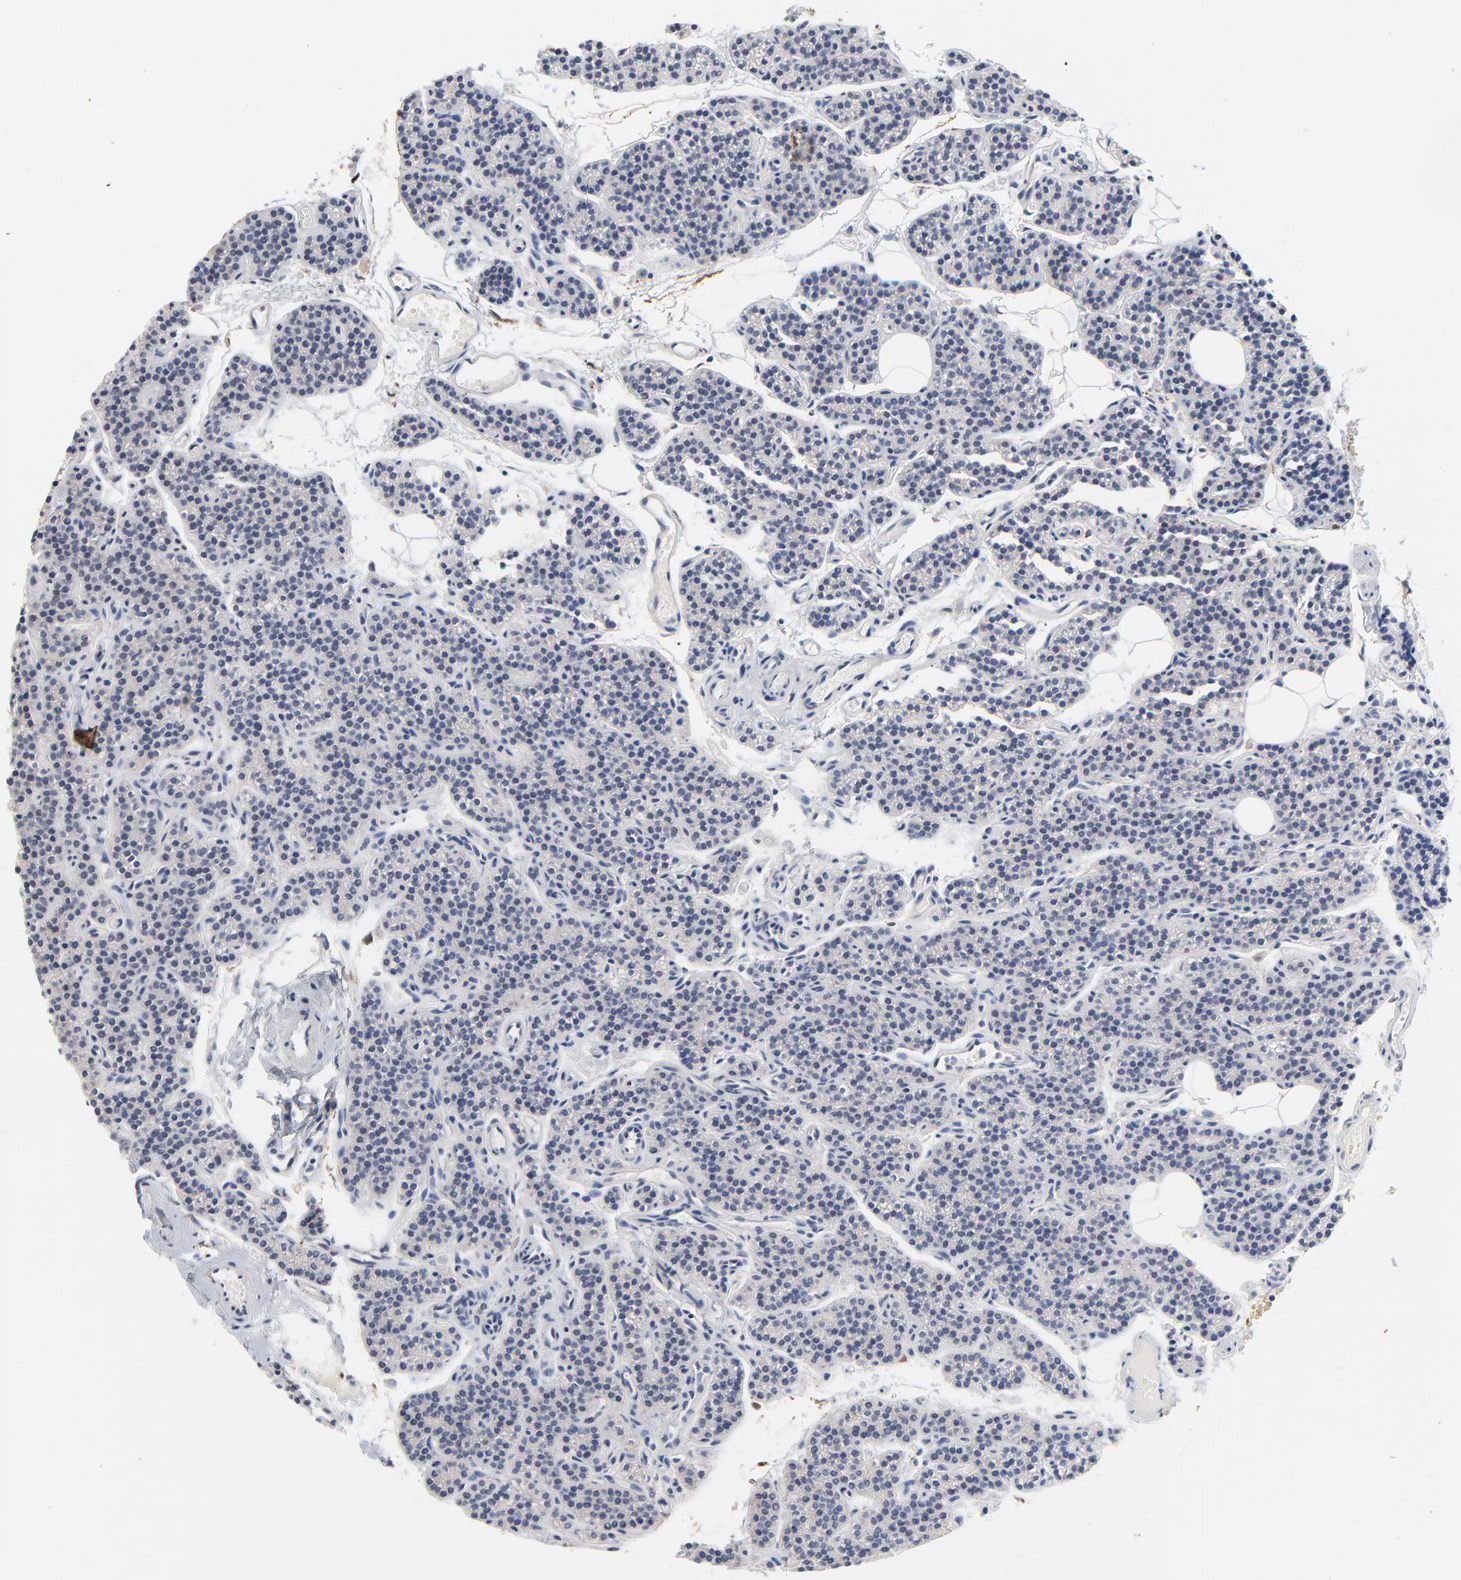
{"staining": {"intensity": "negative", "quantity": "none", "location": "none"}, "tissue": "parathyroid gland", "cell_type": "Glandular cells", "image_type": "normal", "snomed": [{"axis": "morphology", "description": "Normal tissue, NOS"}, {"axis": "topography", "description": "Parathyroid gland"}], "caption": "This is an IHC histopathology image of unremarkable human parathyroid gland. There is no expression in glandular cells.", "gene": "AADAC", "patient": {"sex": "male", "age": 25}}